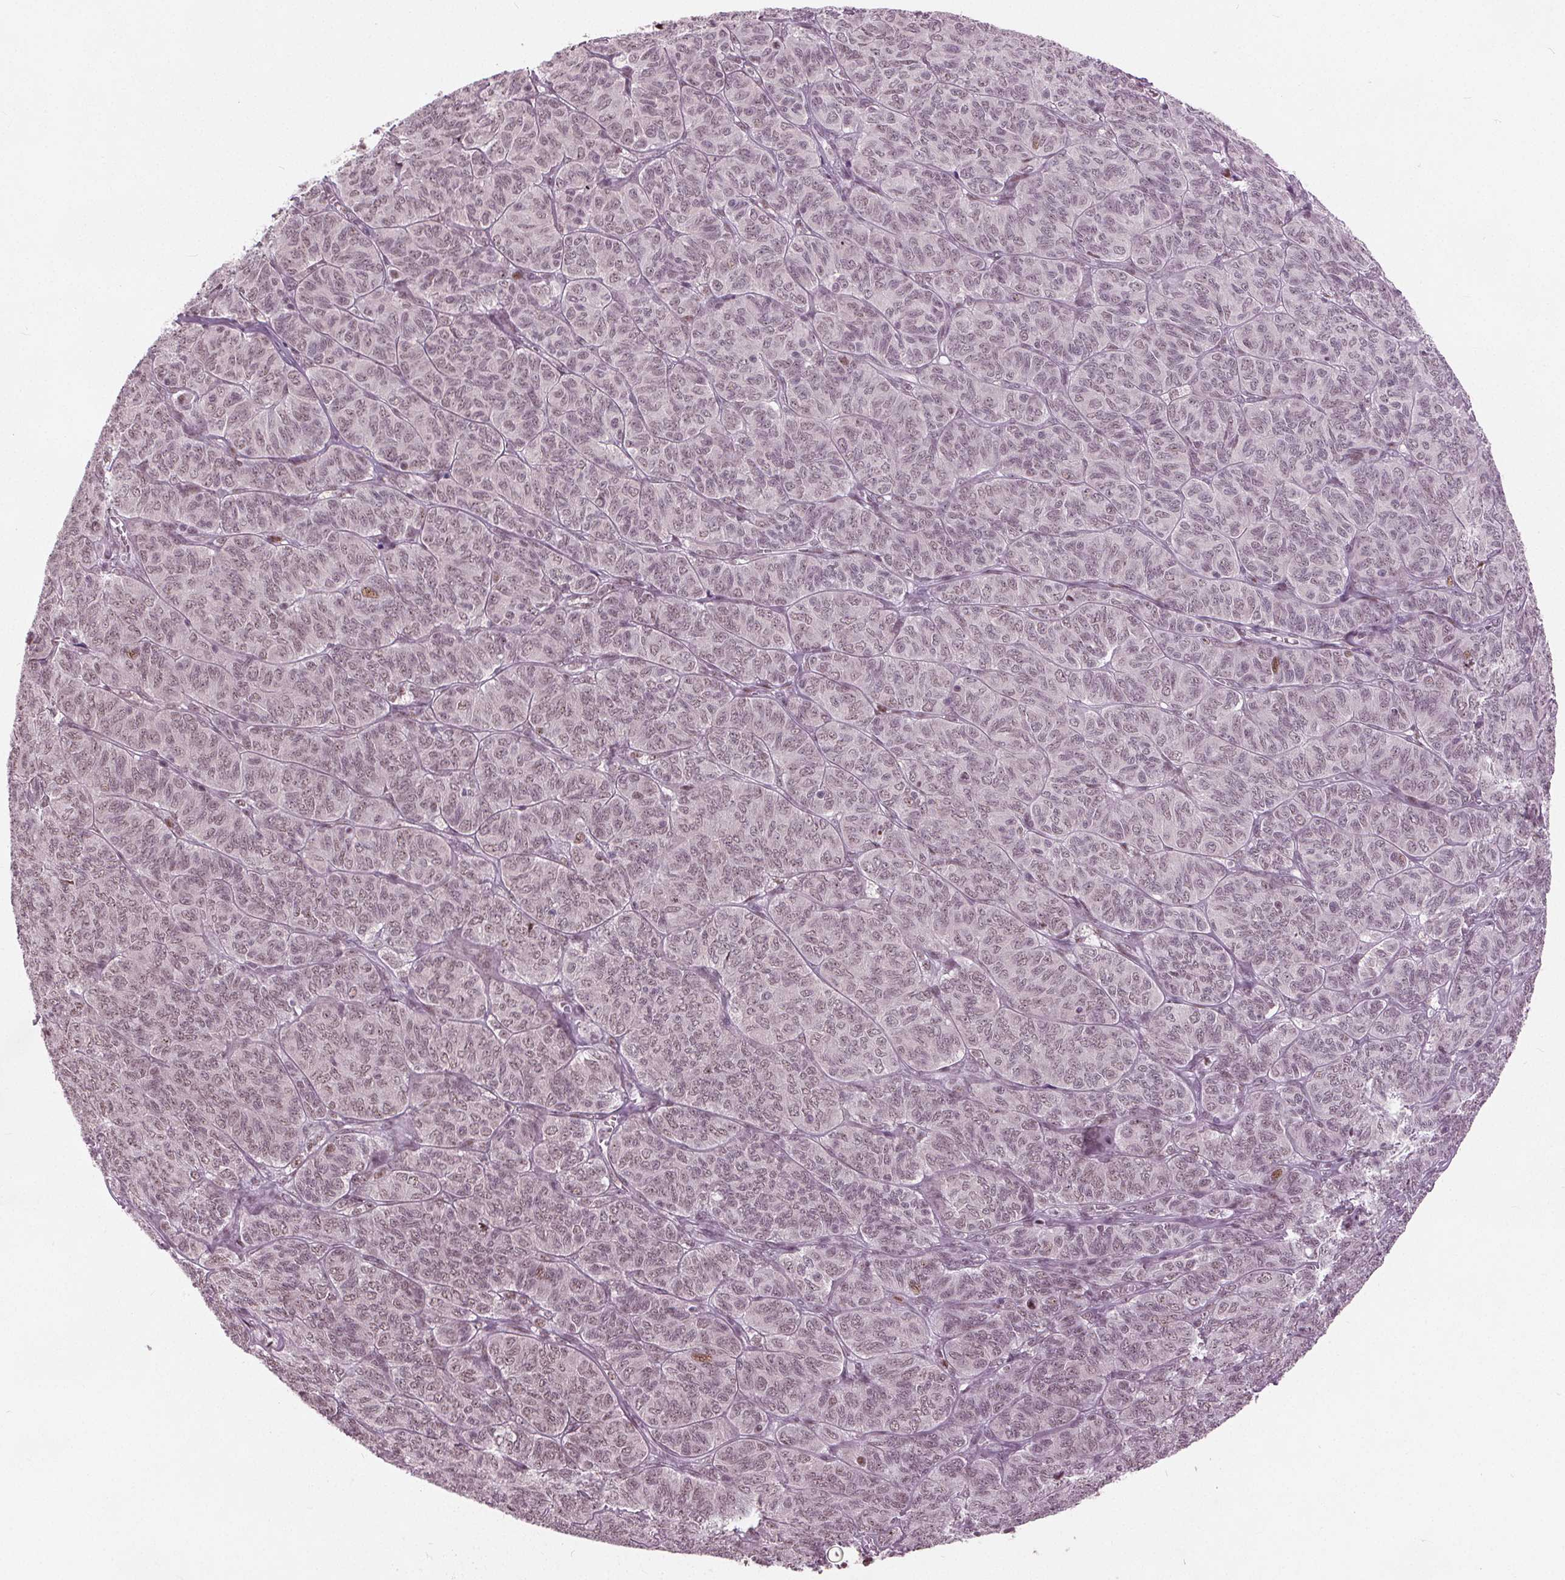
{"staining": {"intensity": "weak", "quantity": ">75%", "location": "nuclear"}, "tissue": "ovarian cancer", "cell_type": "Tumor cells", "image_type": "cancer", "snomed": [{"axis": "morphology", "description": "Carcinoma, endometroid"}, {"axis": "topography", "description": "Ovary"}], "caption": "Weak nuclear protein staining is identified in about >75% of tumor cells in ovarian cancer (endometroid carcinoma).", "gene": "TTC34", "patient": {"sex": "female", "age": 80}}